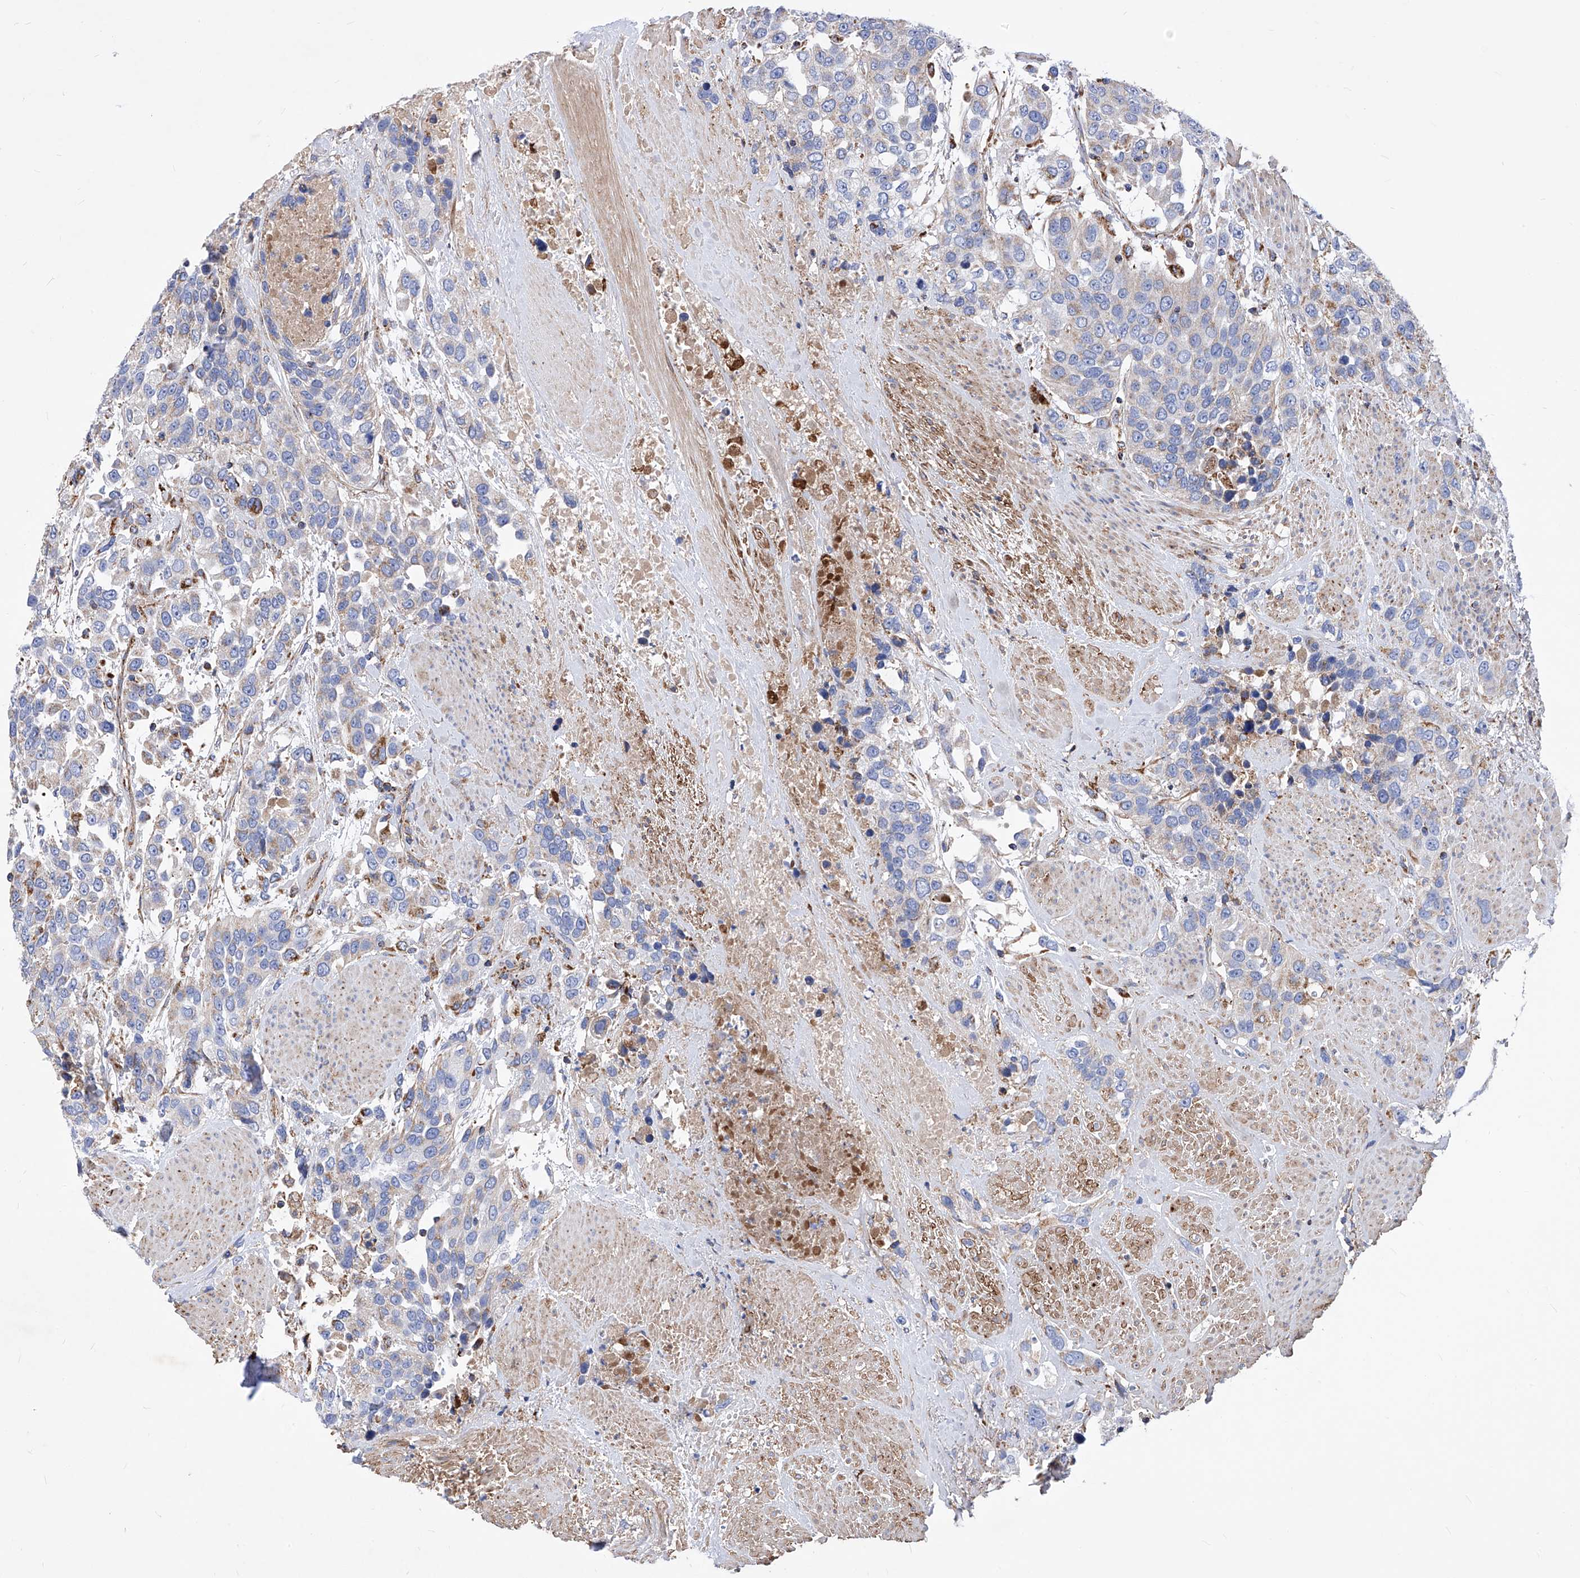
{"staining": {"intensity": "weak", "quantity": "25%-75%", "location": "cytoplasmic/membranous"}, "tissue": "urothelial cancer", "cell_type": "Tumor cells", "image_type": "cancer", "snomed": [{"axis": "morphology", "description": "Urothelial carcinoma, High grade"}, {"axis": "topography", "description": "Urinary bladder"}], "caption": "Immunohistochemical staining of human urothelial cancer reveals weak cytoplasmic/membranous protein expression in about 25%-75% of tumor cells.", "gene": "HRNR", "patient": {"sex": "female", "age": 80}}